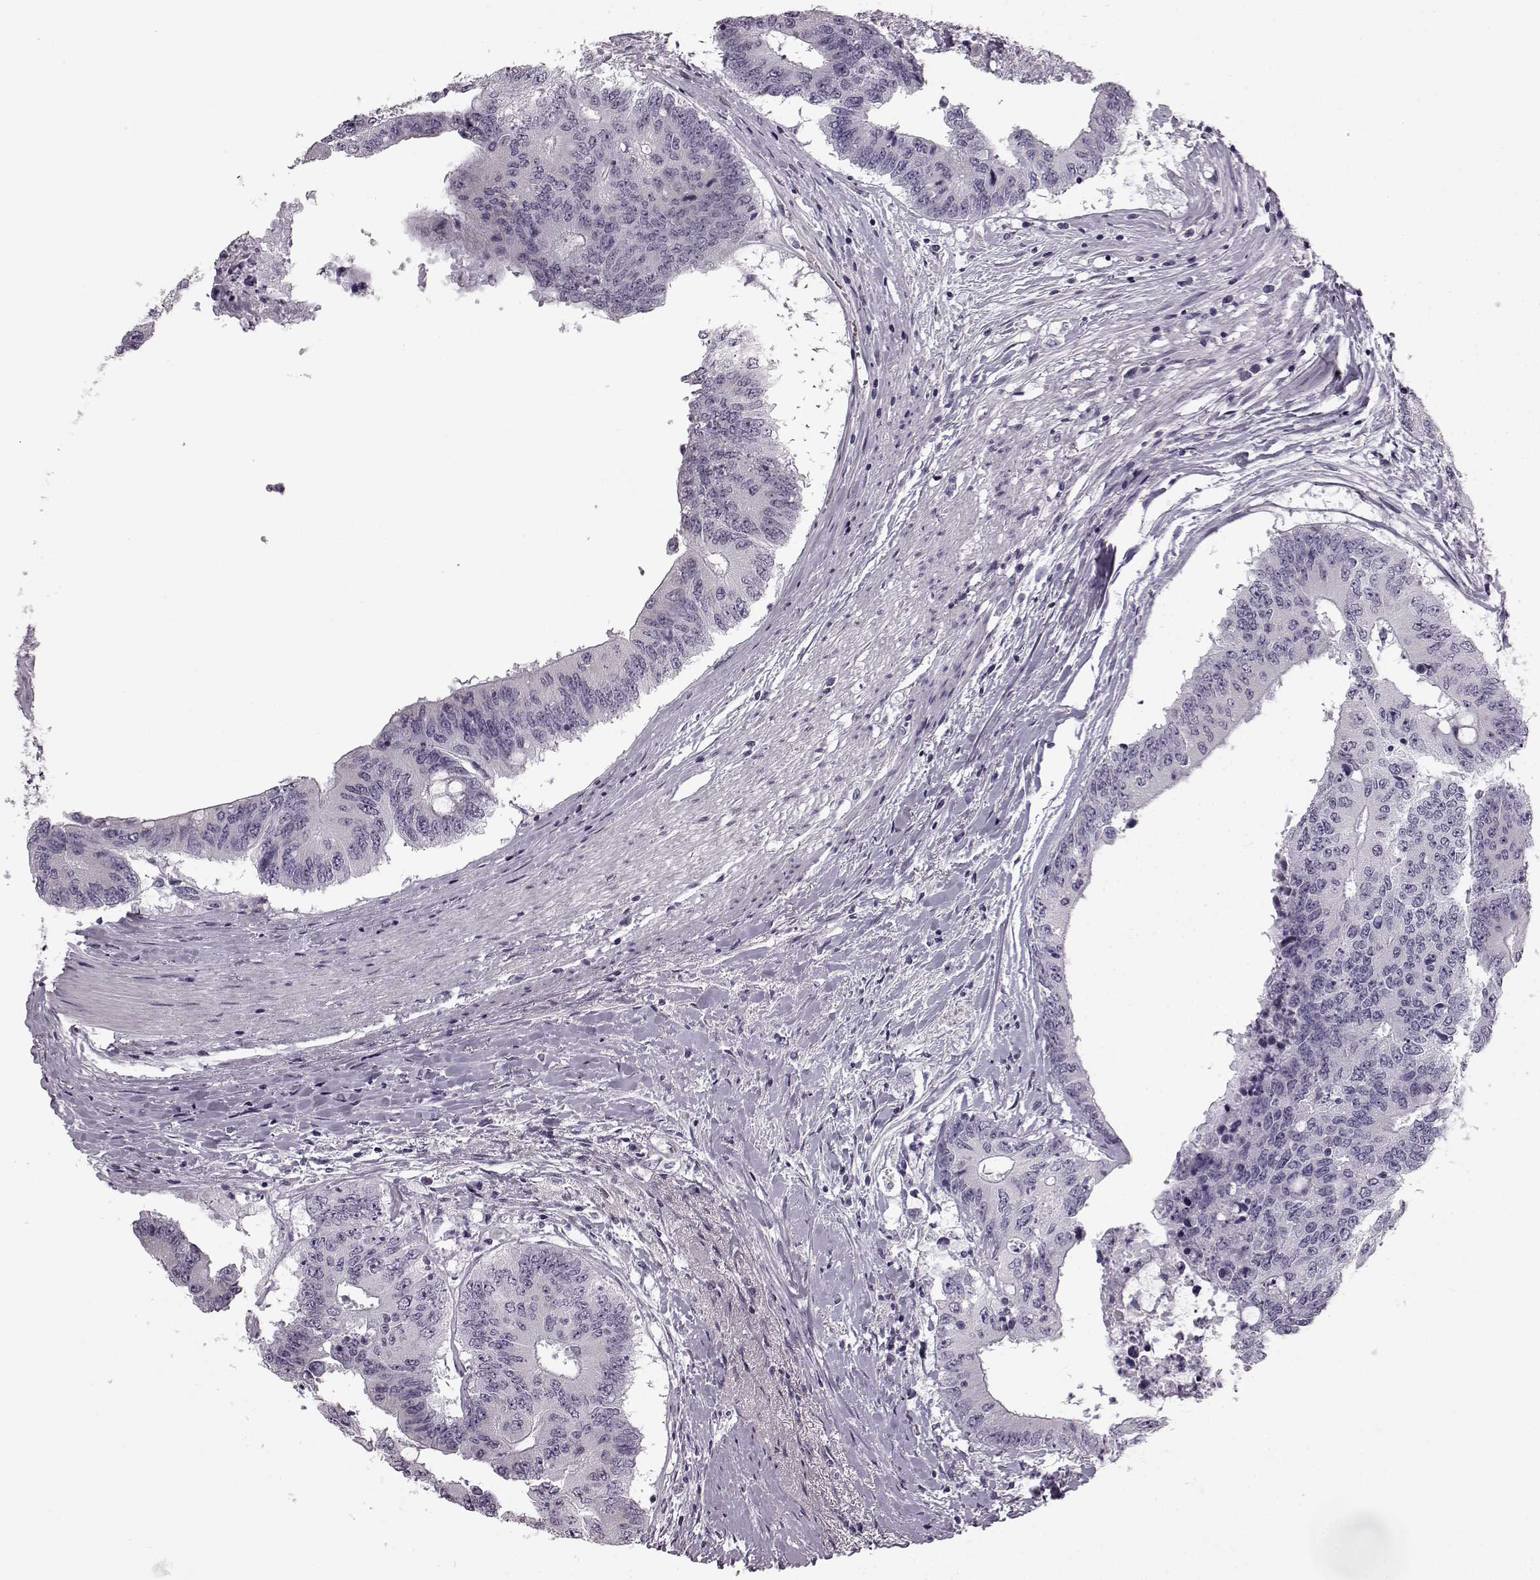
{"staining": {"intensity": "negative", "quantity": "none", "location": "none"}, "tissue": "colorectal cancer", "cell_type": "Tumor cells", "image_type": "cancer", "snomed": [{"axis": "morphology", "description": "Adenocarcinoma, NOS"}, {"axis": "topography", "description": "Rectum"}], "caption": "There is no significant staining in tumor cells of colorectal adenocarcinoma. The staining was performed using DAB to visualize the protein expression in brown, while the nuclei were stained in blue with hematoxylin (Magnification: 20x).", "gene": "SEMG2", "patient": {"sex": "male", "age": 59}}